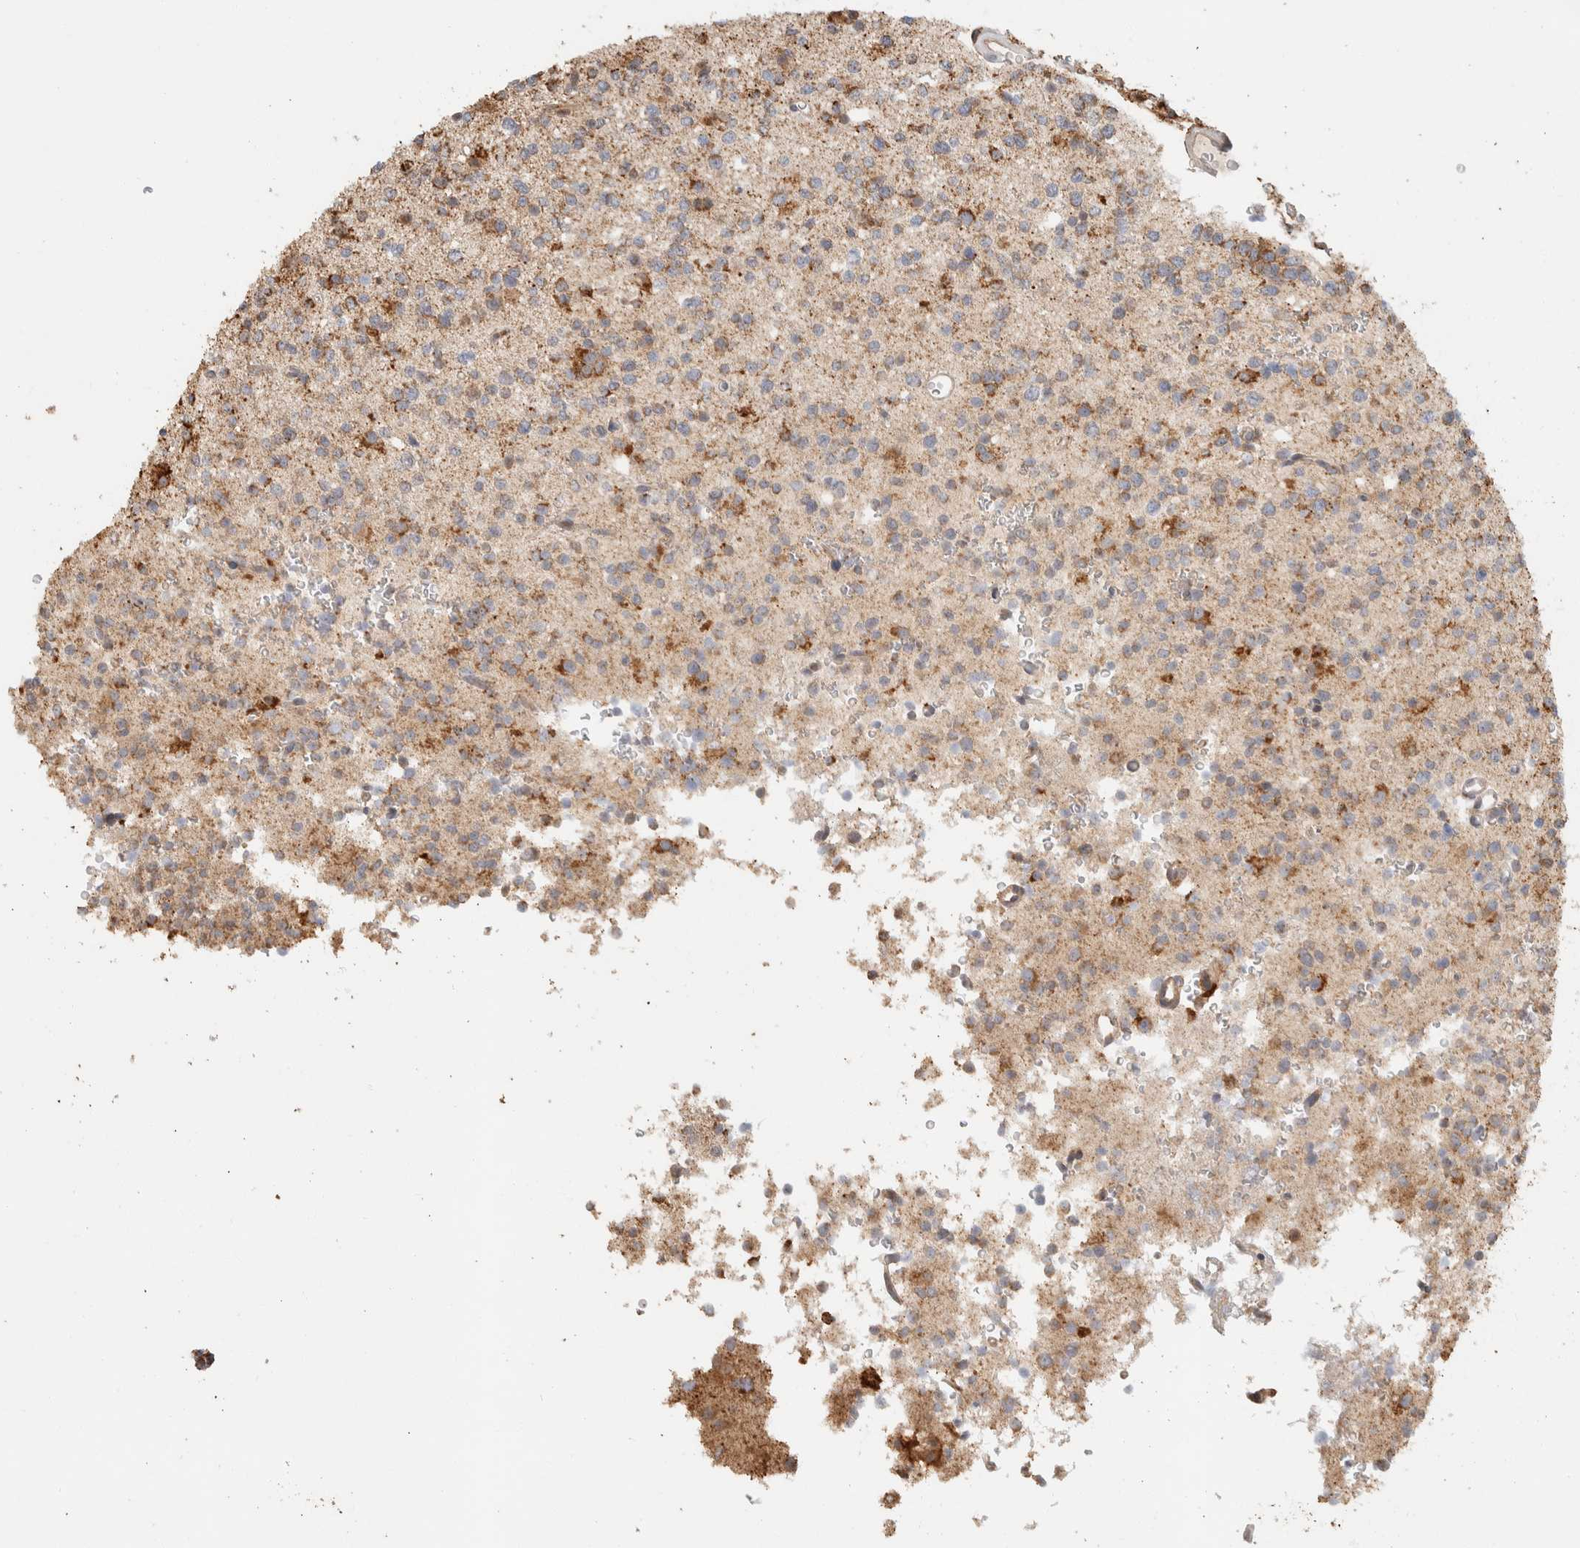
{"staining": {"intensity": "weak", "quantity": ">75%", "location": "cytoplasmic/membranous"}, "tissue": "glioma", "cell_type": "Tumor cells", "image_type": "cancer", "snomed": [{"axis": "morphology", "description": "Glioma, malignant, High grade"}, {"axis": "topography", "description": "Brain"}], "caption": "The histopathology image demonstrates a brown stain indicating the presence of a protein in the cytoplasmic/membranous of tumor cells in malignant glioma (high-grade).", "gene": "KIF9", "patient": {"sex": "female", "age": 62}}